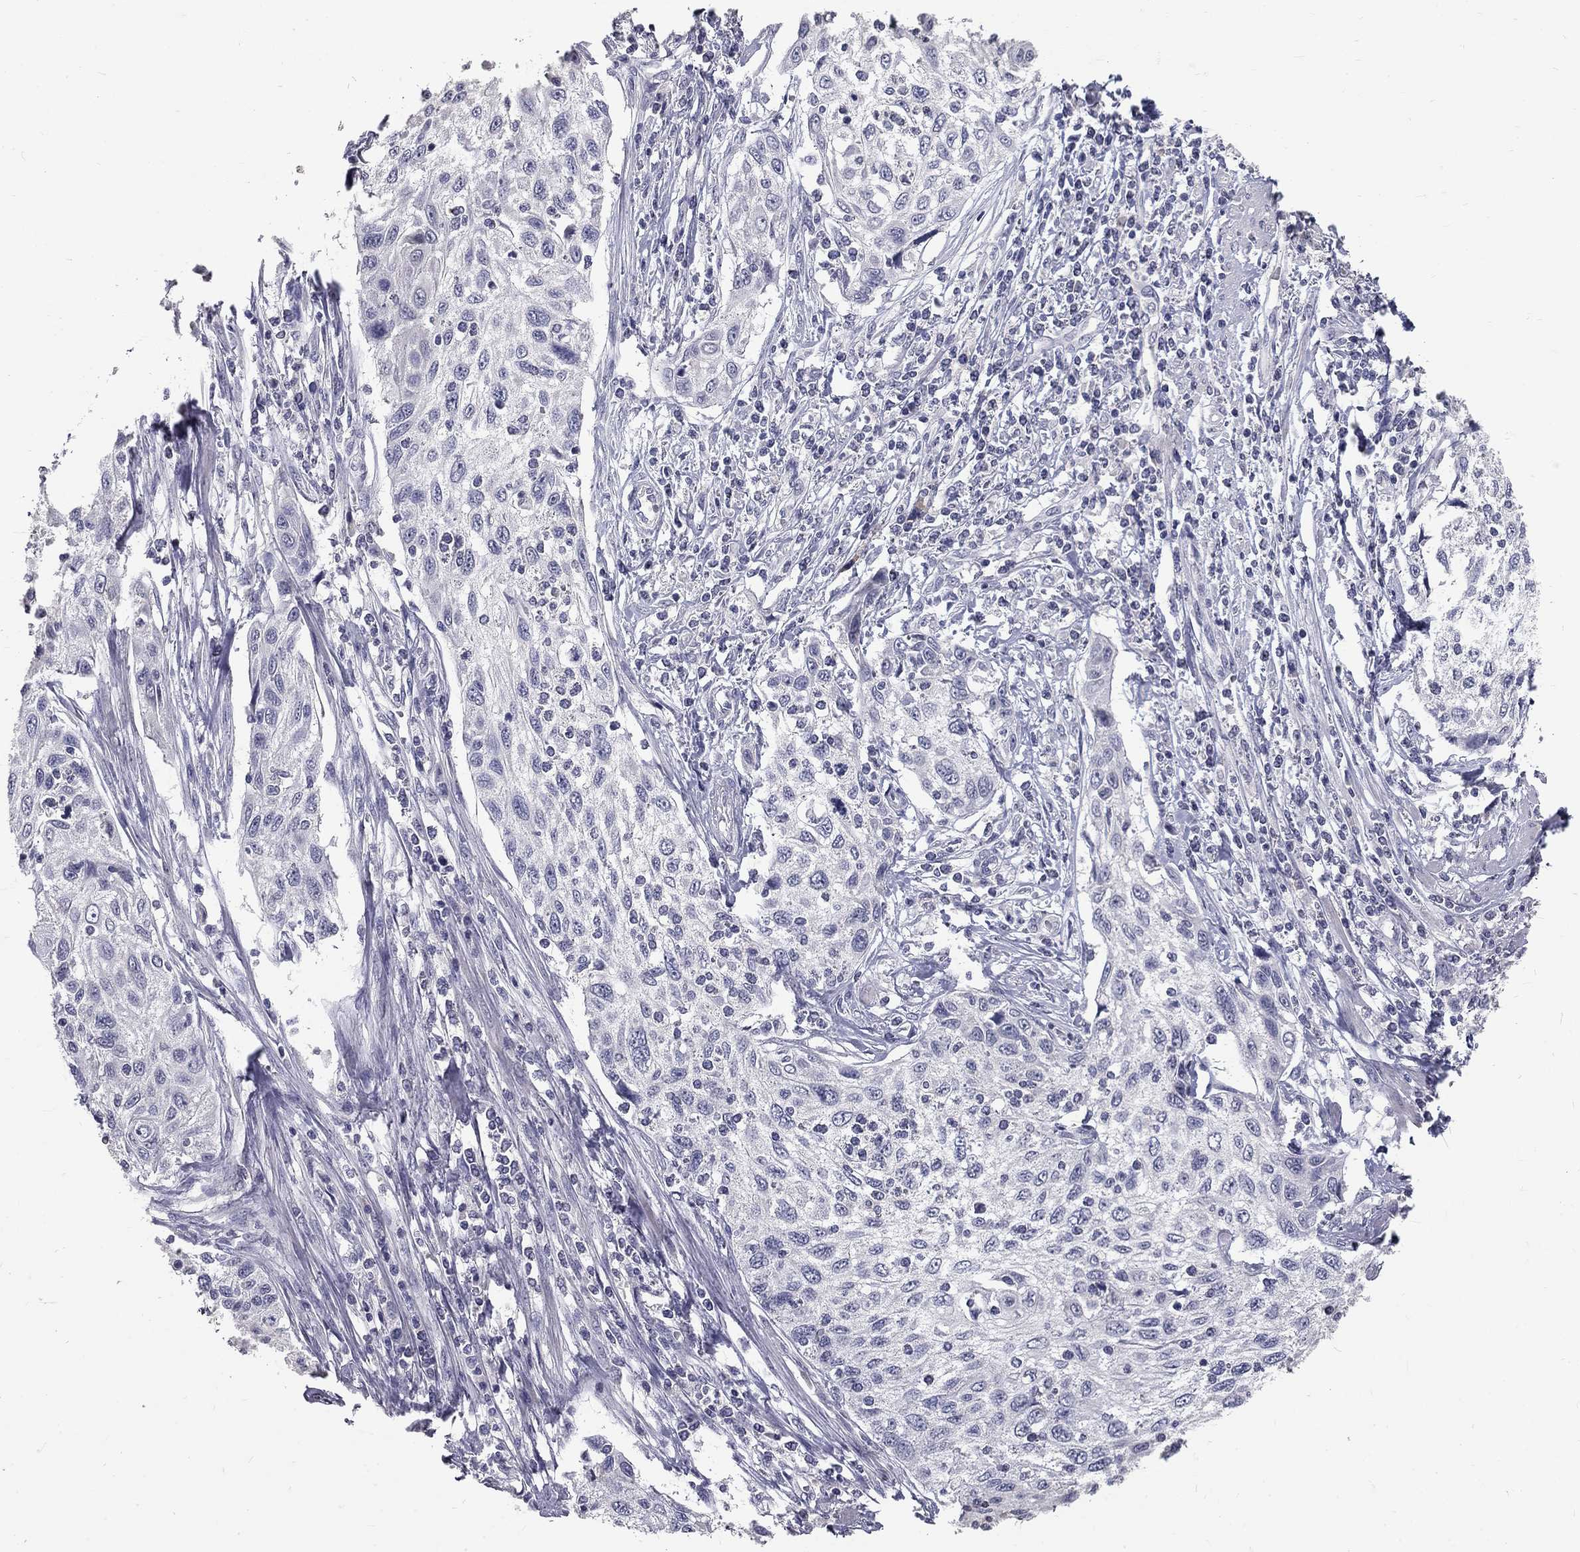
{"staining": {"intensity": "negative", "quantity": "none", "location": "none"}, "tissue": "cervical cancer", "cell_type": "Tumor cells", "image_type": "cancer", "snomed": [{"axis": "morphology", "description": "Squamous cell carcinoma, NOS"}, {"axis": "topography", "description": "Cervix"}], "caption": "Protein analysis of cervical cancer (squamous cell carcinoma) displays no significant expression in tumor cells.", "gene": "NOS1", "patient": {"sex": "female", "age": 70}}